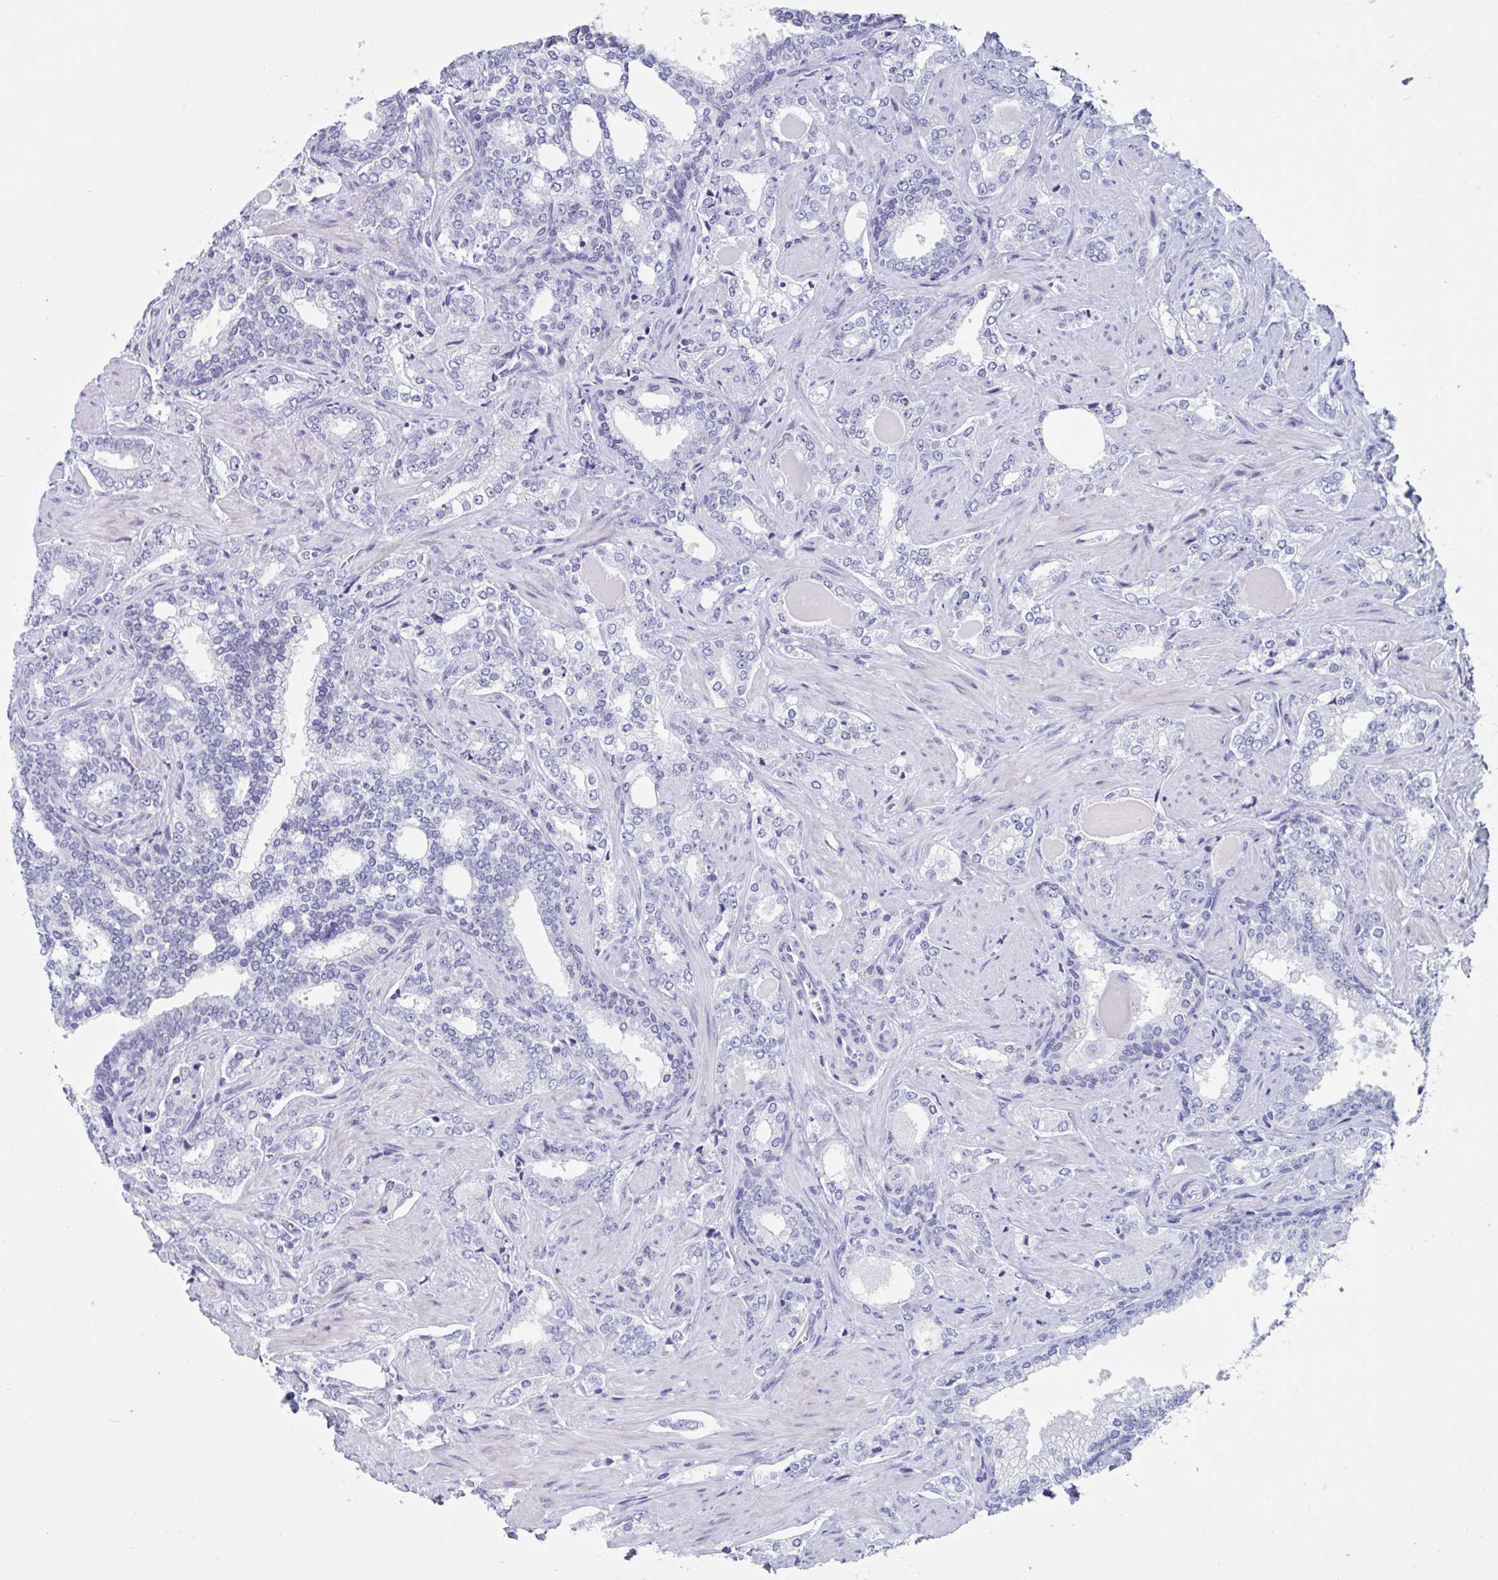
{"staining": {"intensity": "negative", "quantity": "none", "location": "none"}, "tissue": "prostate cancer", "cell_type": "Tumor cells", "image_type": "cancer", "snomed": [{"axis": "morphology", "description": "Adenocarcinoma, High grade"}, {"axis": "topography", "description": "Prostate"}], "caption": "A histopathology image of human prostate cancer (adenocarcinoma (high-grade)) is negative for staining in tumor cells.", "gene": "ZPBP", "patient": {"sex": "male", "age": 60}}